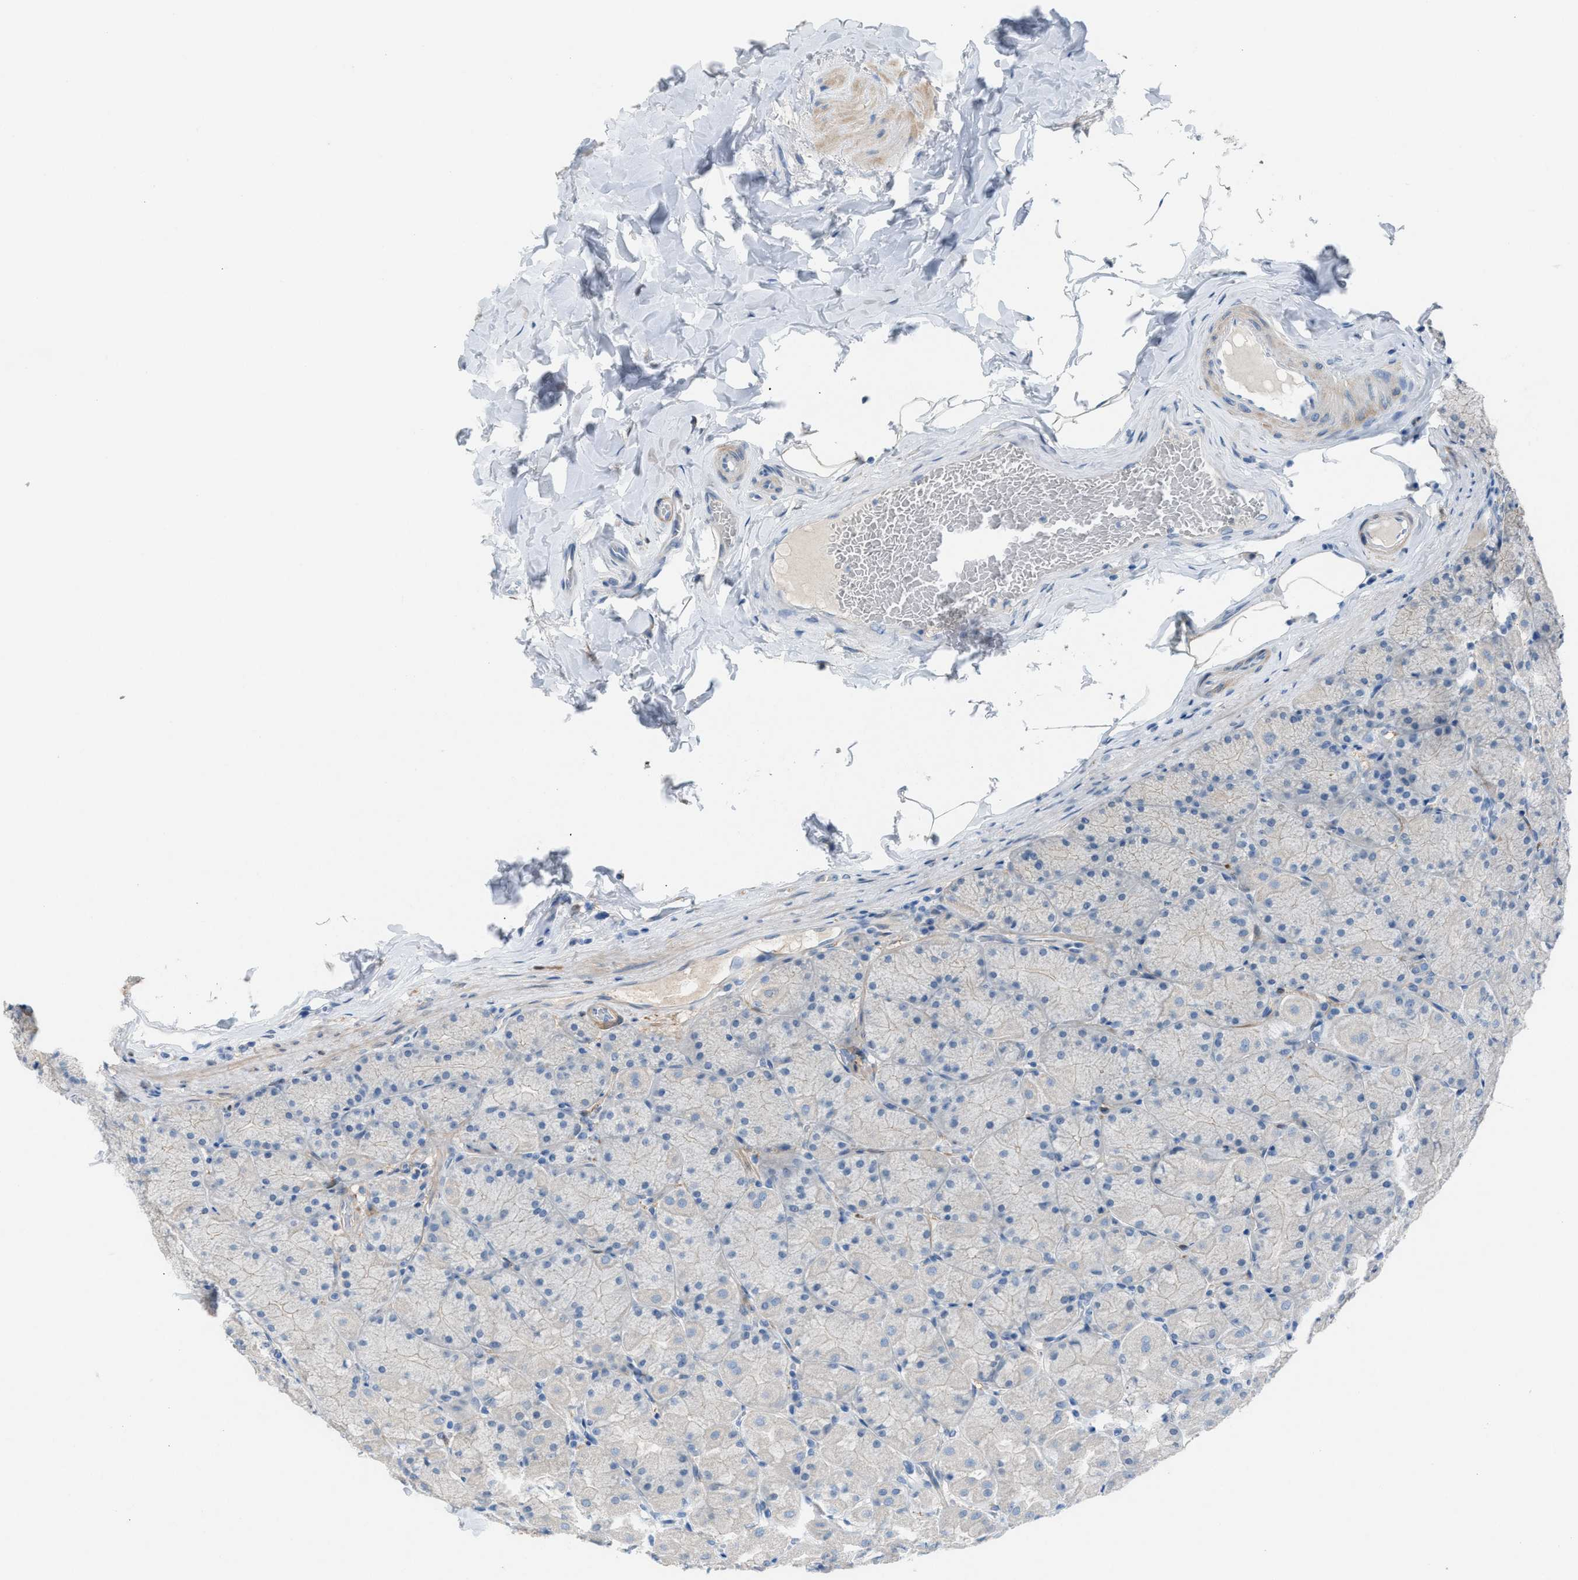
{"staining": {"intensity": "weak", "quantity": "25%-75%", "location": "cytoplasmic/membranous"}, "tissue": "stomach", "cell_type": "Glandular cells", "image_type": "normal", "snomed": [{"axis": "morphology", "description": "Normal tissue, NOS"}, {"axis": "topography", "description": "Stomach, upper"}], "caption": "Immunohistochemical staining of unremarkable human stomach demonstrates 25%-75% levels of weak cytoplasmic/membranous protein expression in about 25%-75% of glandular cells.", "gene": "ASPA", "patient": {"sex": "female", "age": 56}}